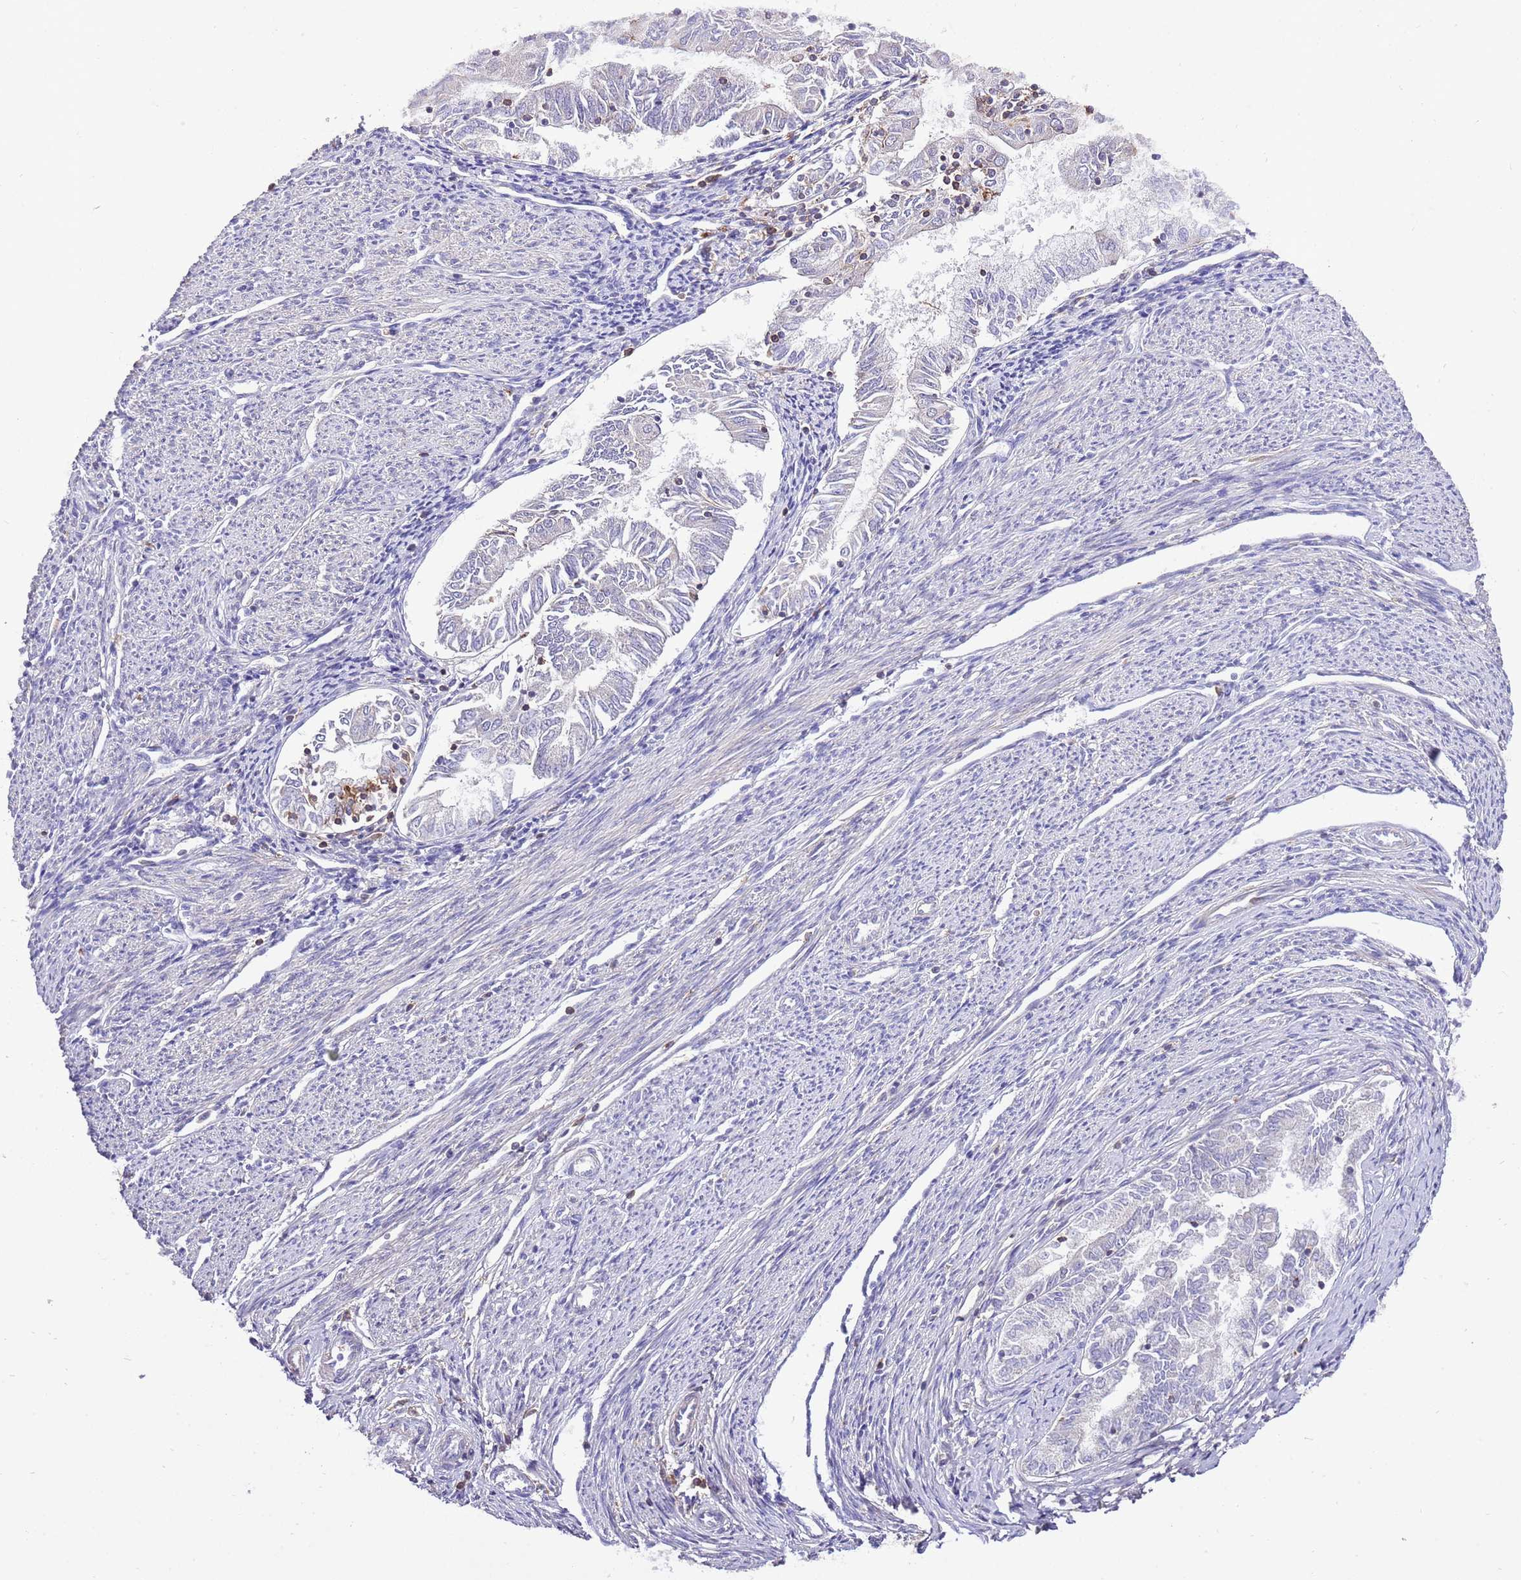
{"staining": {"intensity": "negative", "quantity": "none", "location": "none"}, "tissue": "endometrial cancer", "cell_type": "Tumor cells", "image_type": "cancer", "snomed": [{"axis": "morphology", "description": "Adenocarcinoma, NOS"}, {"axis": "topography", "description": "Endometrium"}], "caption": "A photomicrograph of human endometrial cancer is negative for staining in tumor cells.", "gene": "EFHD1", "patient": {"sex": "female", "age": 79}}